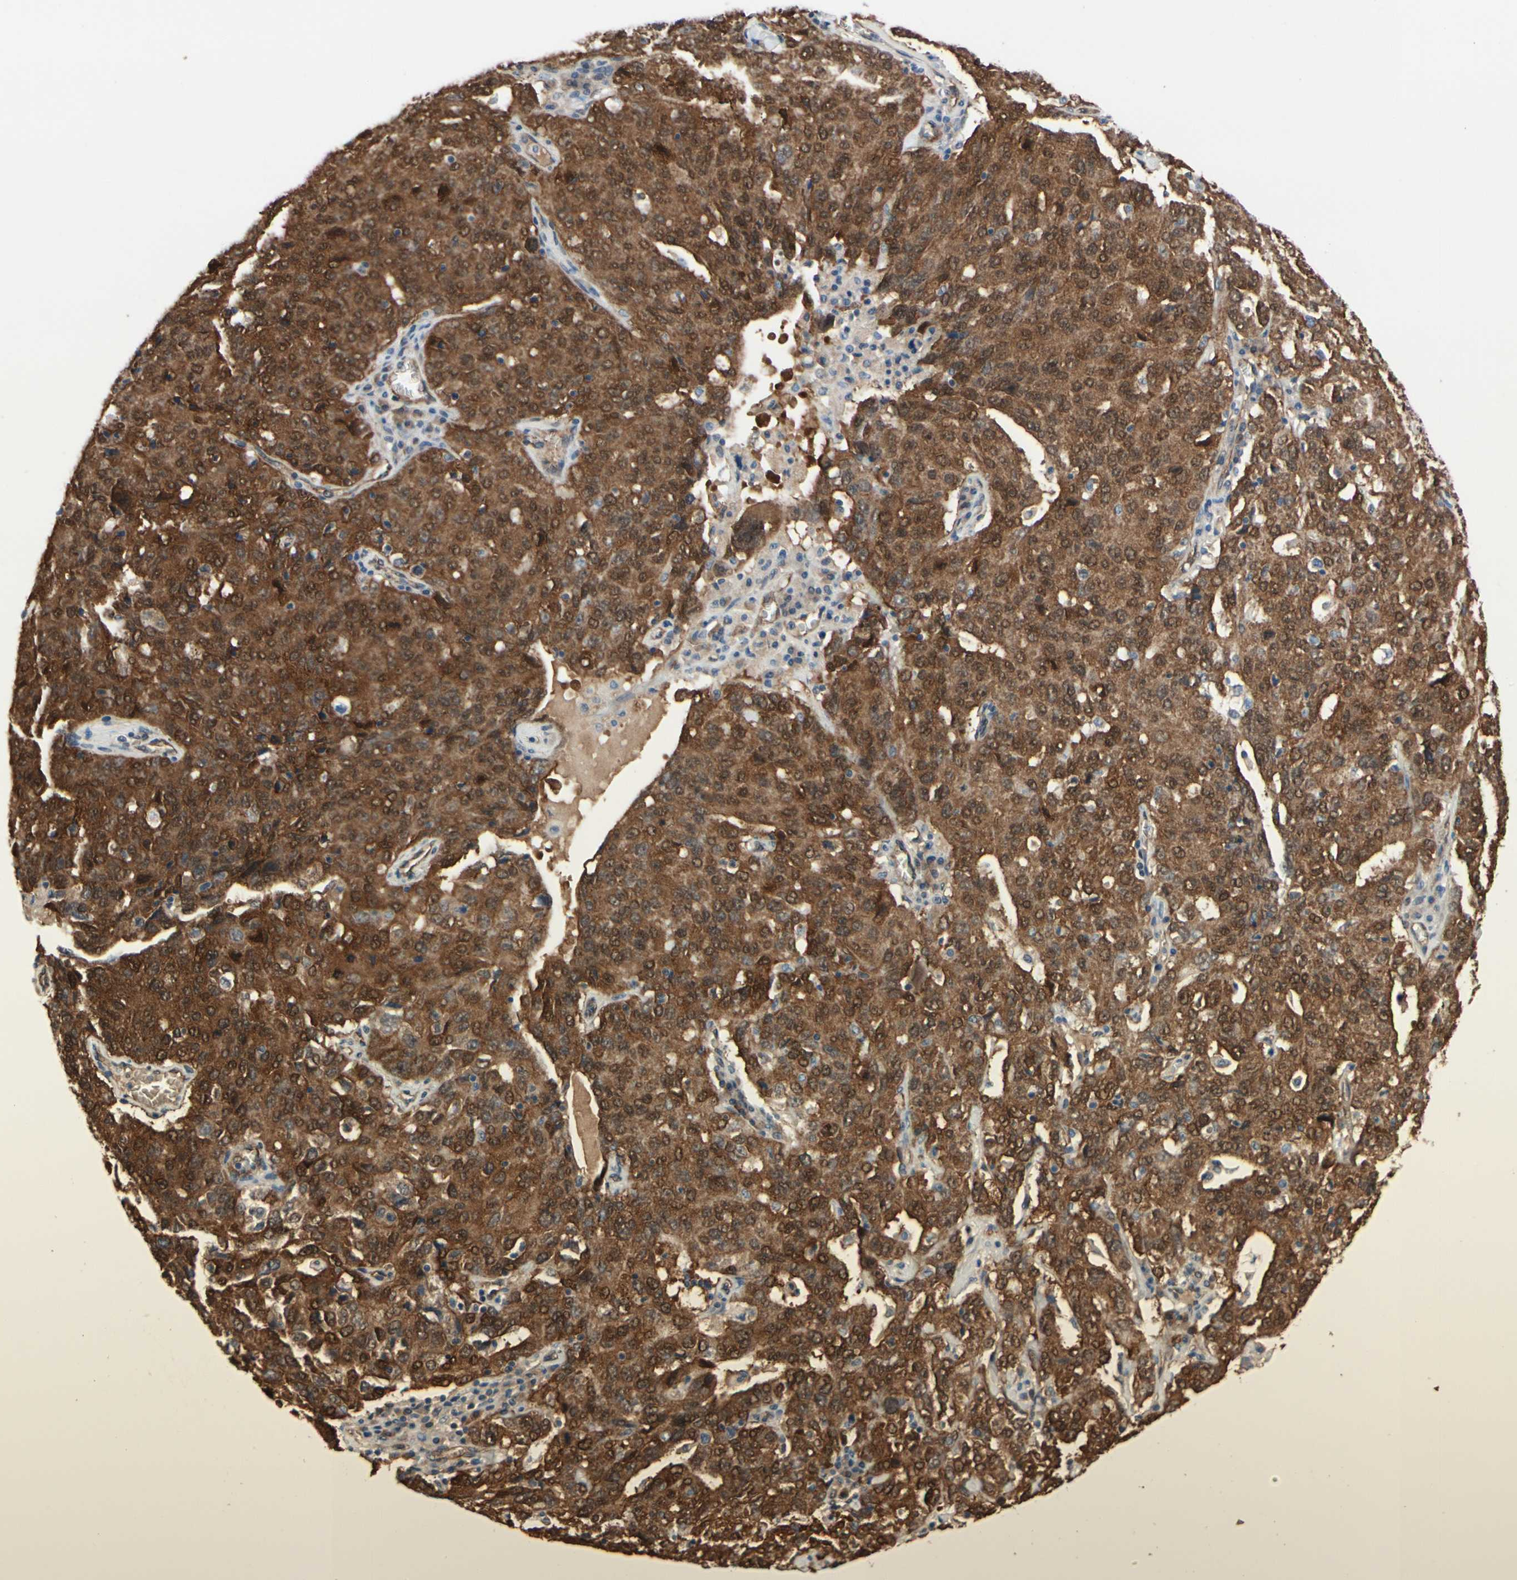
{"staining": {"intensity": "moderate", "quantity": ">75%", "location": "cytoplasmic/membranous"}, "tissue": "ovarian cancer", "cell_type": "Tumor cells", "image_type": "cancer", "snomed": [{"axis": "morphology", "description": "Carcinoma, endometroid"}, {"axis": "topography", "description": "Ovary"}], "caption": "Immunohistochemical staining of endometroid carcinoma (ovarian) demonstrates moderate cytoplasmic/membranous protein staining in approximately >75% of tumor cells. (DAB = brown stain, brightfield microscopy at high magnification).", "gene": "CTTNBP2", "patient": {"sex": "female", "age": 62}}